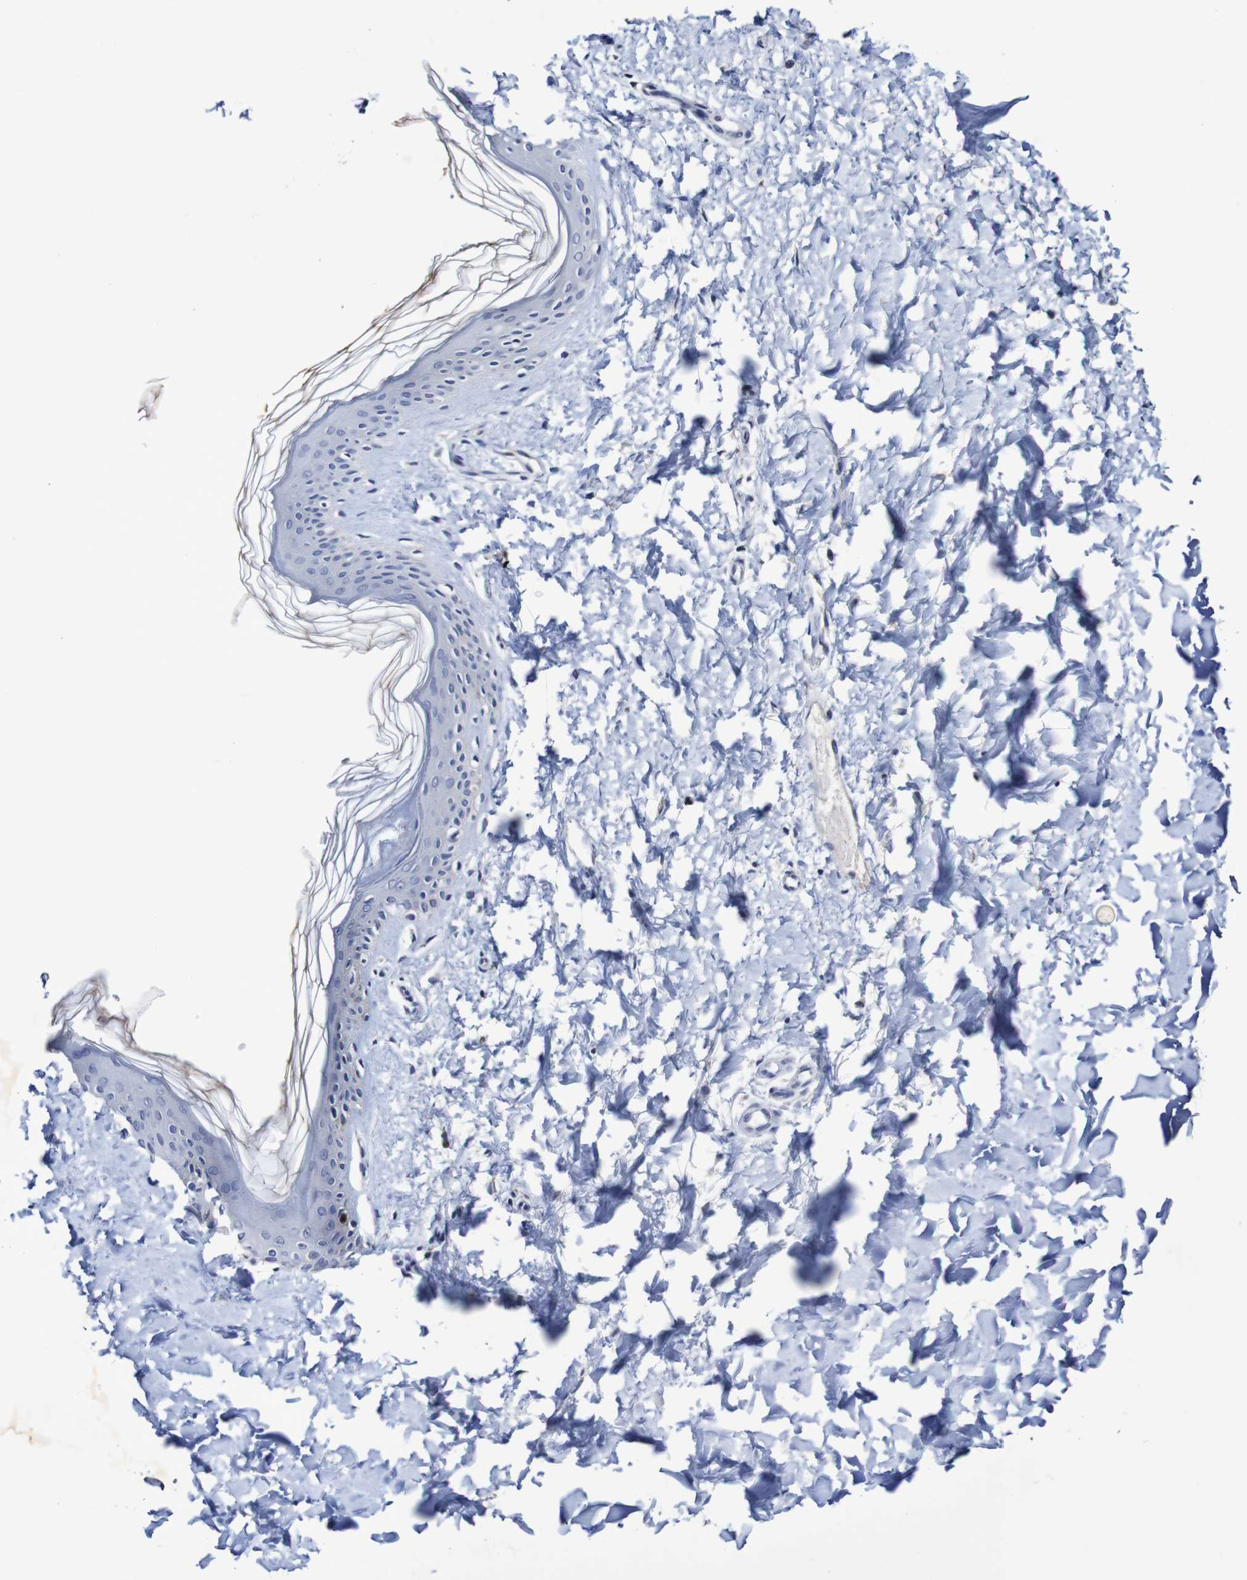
{"staining": {"intensity": "negative", "quantity": "none", "location": "none"}, "tissue": "skin", "cell_type": "Fibroblasts", "image_type": "normal", "snomed": [{"axis": "morphology", "description": "Normal tissue, NOS"}, {"axis": "topography", "description": "Skin"}], "caption": "A photomicrograph of skin stained for a protein demonstrates no brown staining in fibroblasts.", "gene": "ACVR1C", "patient": {"sex": "female", "age": 41}}